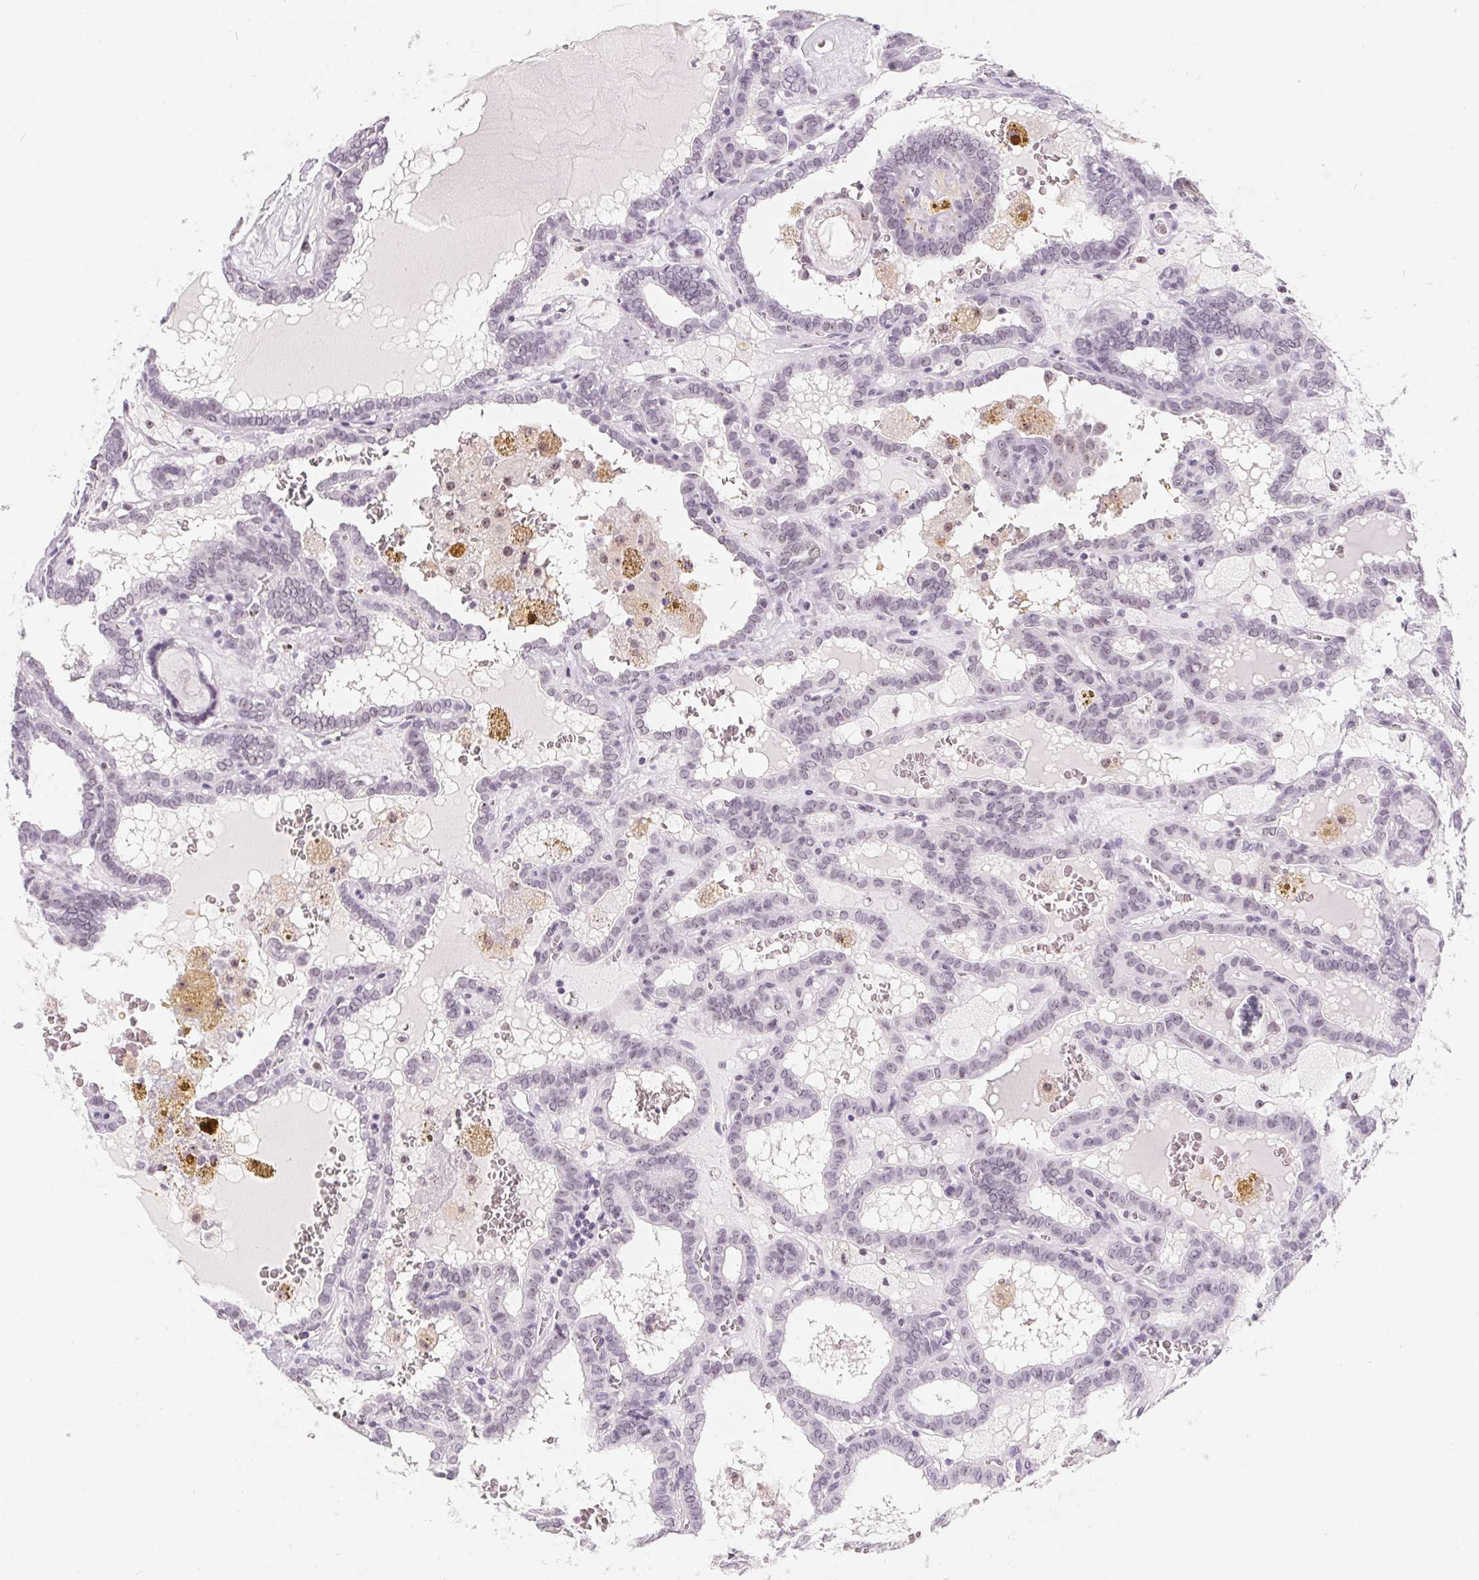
{"staining": {"intensity": "negative", "quantity": "none", "location": "none"}, "tissue": "thyroid cancer", "cell_type": "Tumor cells", "image_type": "cancer", "snomed": [{"axis": "morphology", "description": "Papillary adenocarcinoma, NOS"}, {"axis": "topography", "description": "Thyroid gland"}], "caption": "This is a image of IHC staining of thyroid cancer, which shows no positivity in tumor cells.", "gene": "ZIC4", "patient": {"sex": "female", "age": 39}}